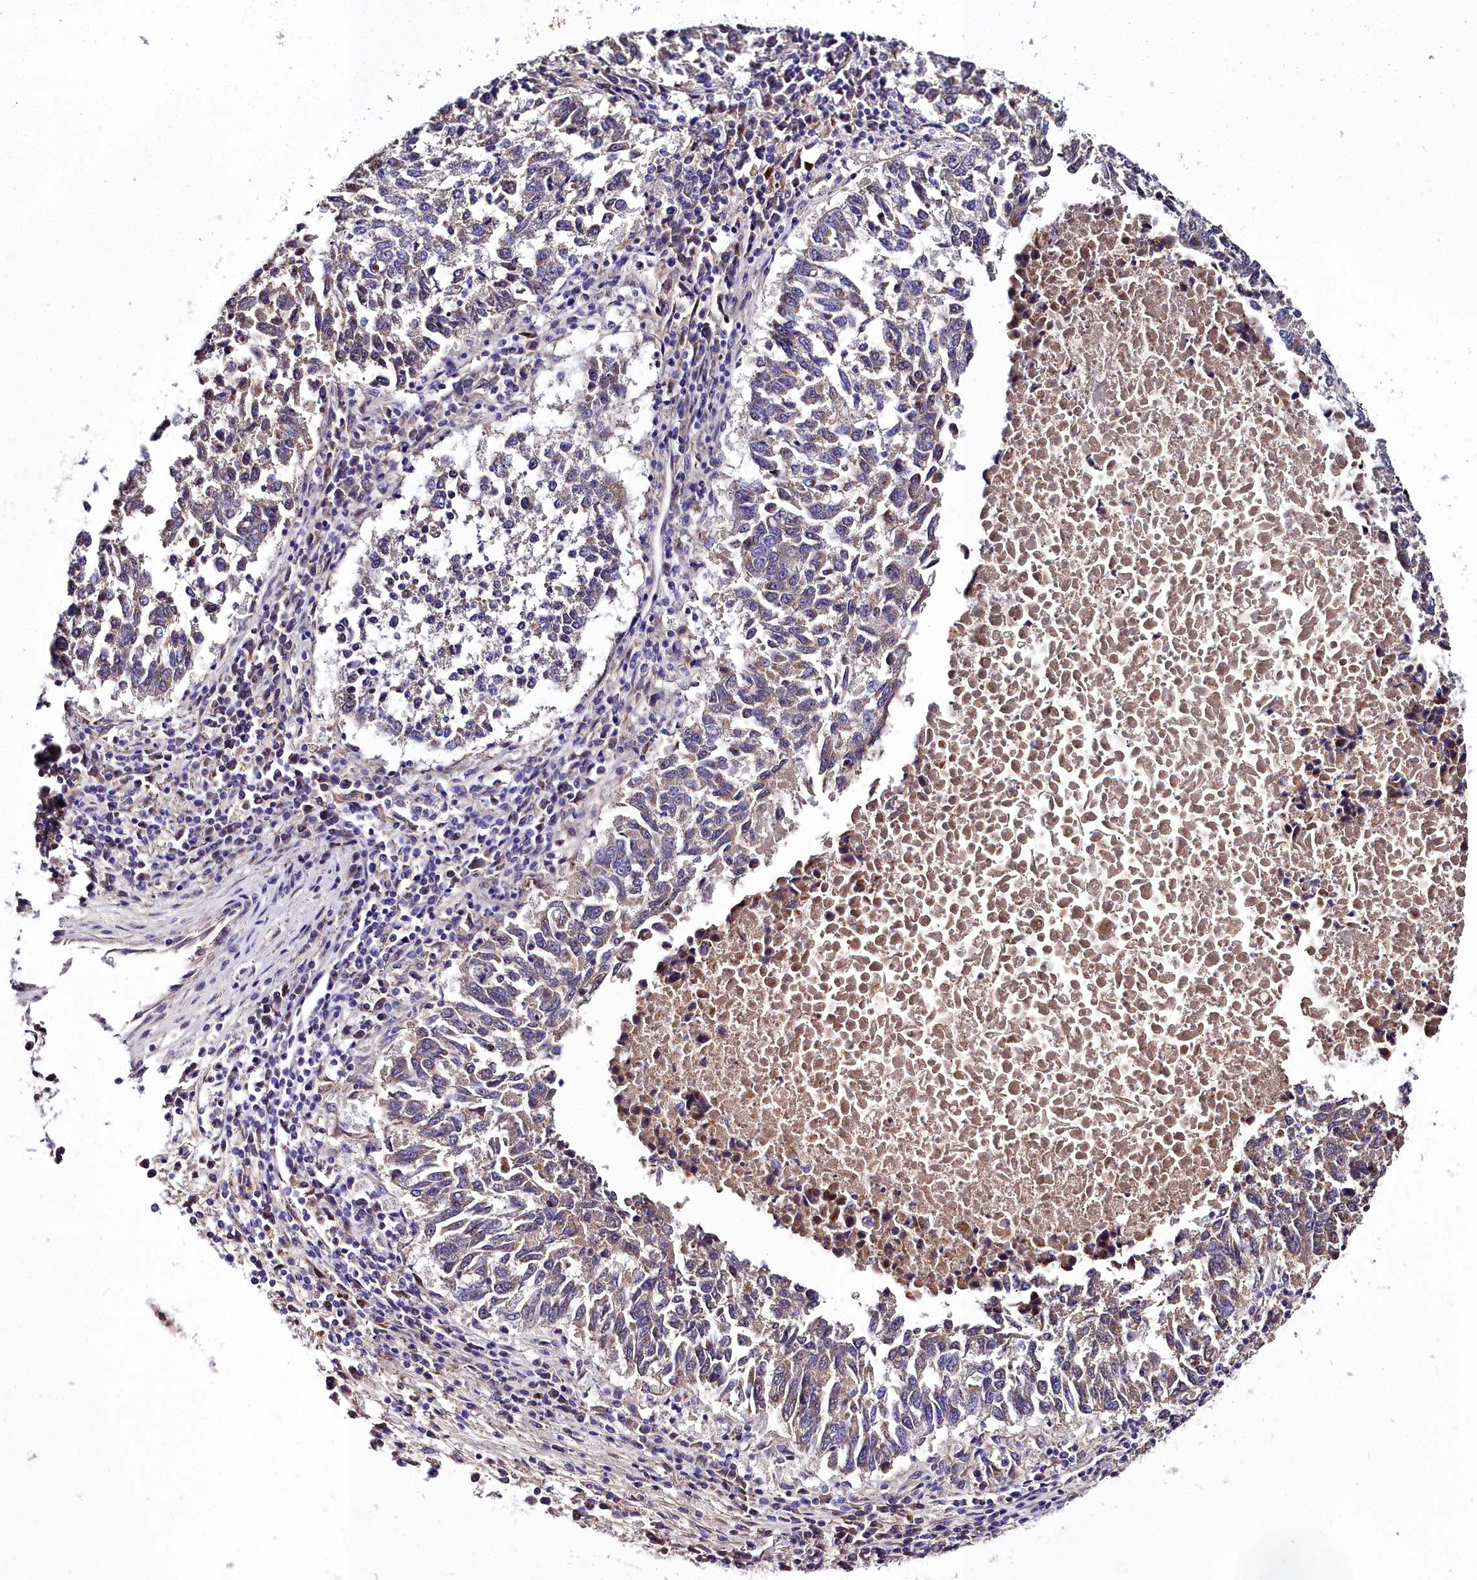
{"staining": {"intensity": "weak", "quantity": ">75%", "location": "cytoplasmic/membranous"}, "tissue": "lung cancer", "cell_type": "Tumor cells", "image_type": "cancer", "snomed": [{"axis": "morphology", "description": "Squamous cell carcinoma, NOS"}, {"axis": "topography", "description": "Lung"}], "caption": "Immunohistochemical staining of human squamous cell carcinoma (lung) shows low levels of weak cytoplasmic/membranous staining in about >75% of tumor cells. (DAB = brown stain, brightfield microscopy at high magnification).", "gene": "NT5M", "patient": {"sex": "male", "age": 73}}